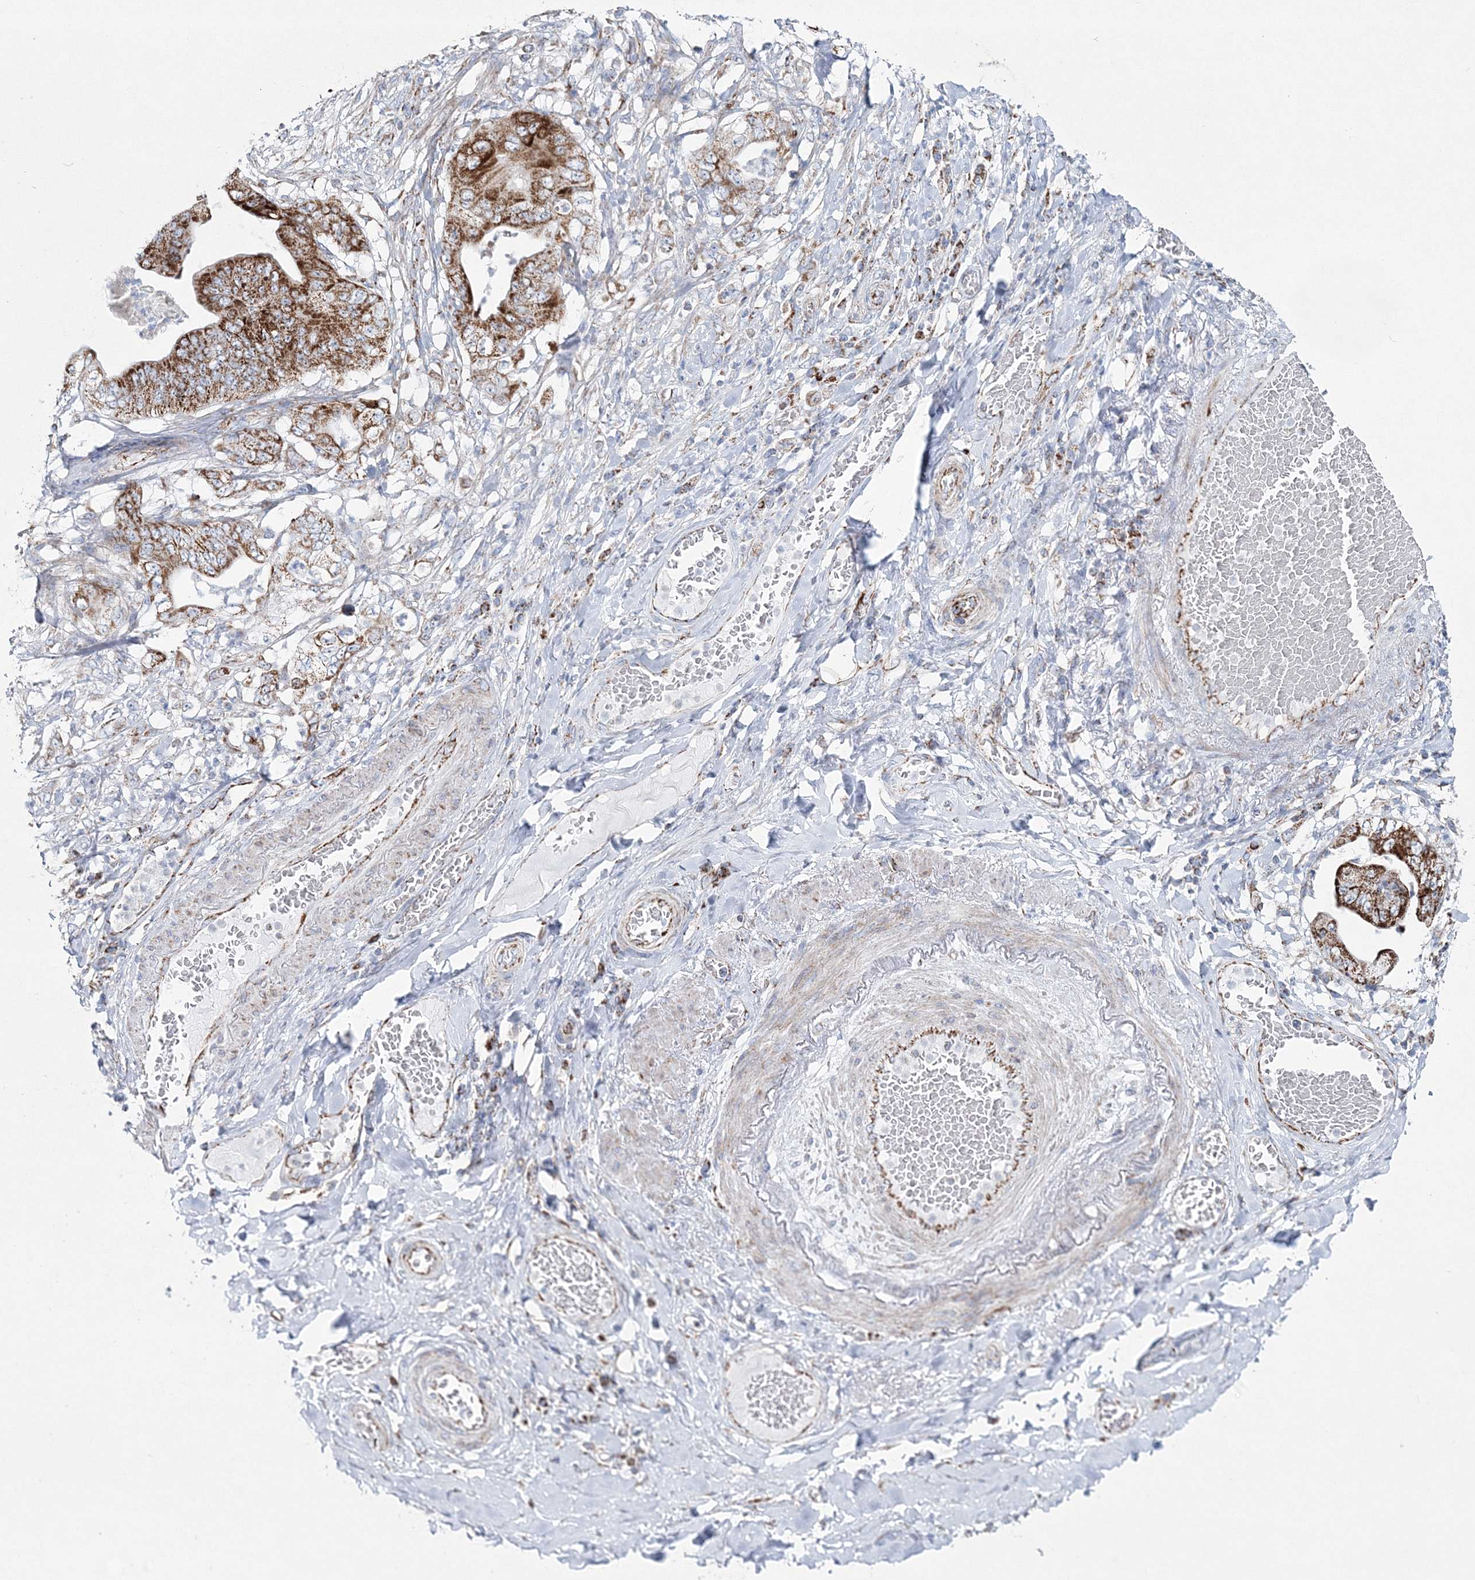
{"staining": {"intensity": "strong", "quantity": ">75%", "location": "cytoplasmic/membranous"}, "tissue": "stomach cancer", "cell_type": "Tumor cells", "image_type": "cancer", "snomed": [{"axis": "morphology", "description": "Adenocarcinoma, NOS"}, {"axis": "topography", "description": "Stomach"}], "caption": "A high-resolution photomicrograph shows immunohistochemistry staining of adenocarcinoma (stomach), which displays strong cytoplasmic/membranous expression in approximately >75% of tumor cells. The protein is stained brown, and the nuclei are stained in blue (DAB IHC with brightfield microscopy, high magnification).", "gene": "HIBCH", "patient": {"sex": "female", "age": 73}}